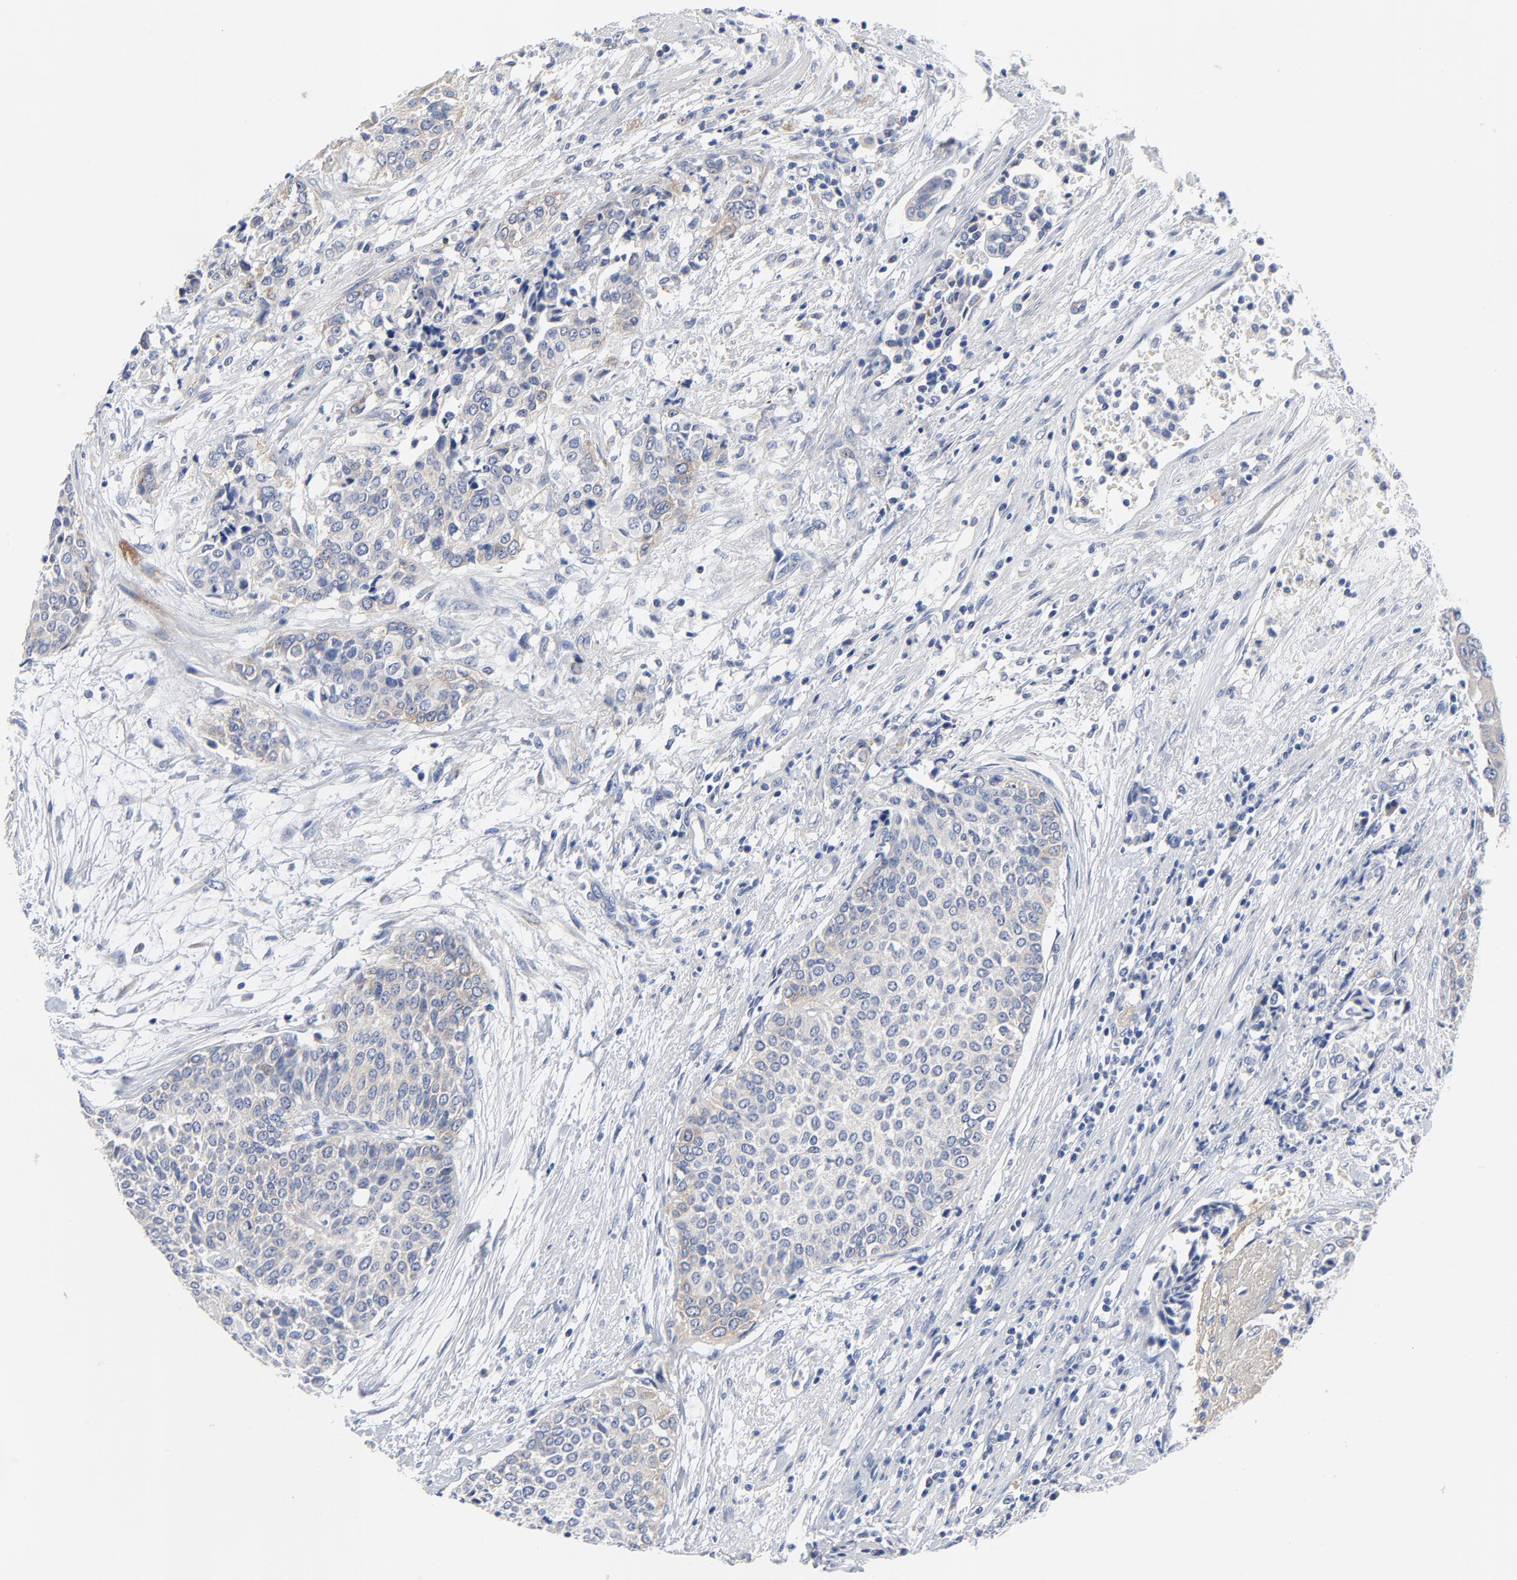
{"staining": {"intensity": "negative", "quantity": "none", "location": "none"}, "tissue": "urothelial cancer", "cell_type": "Tumor cells", "image_type": "cancer", "snomed": [{"axis": "morphology", "description": "Urothelial carcinoma, Low grade"}, {"axis": "topography", "description": "Urinary bladder"}], "caption": "An immunohistochemistry (IHC) micrograph of urothelial cancer is shown. There is no staining in tumor cells of urothelial cancer. (DAB immunohistochemistry, high magnification).", "gene": "VAV2", "patient": {"sex": "female", "age": 73}}